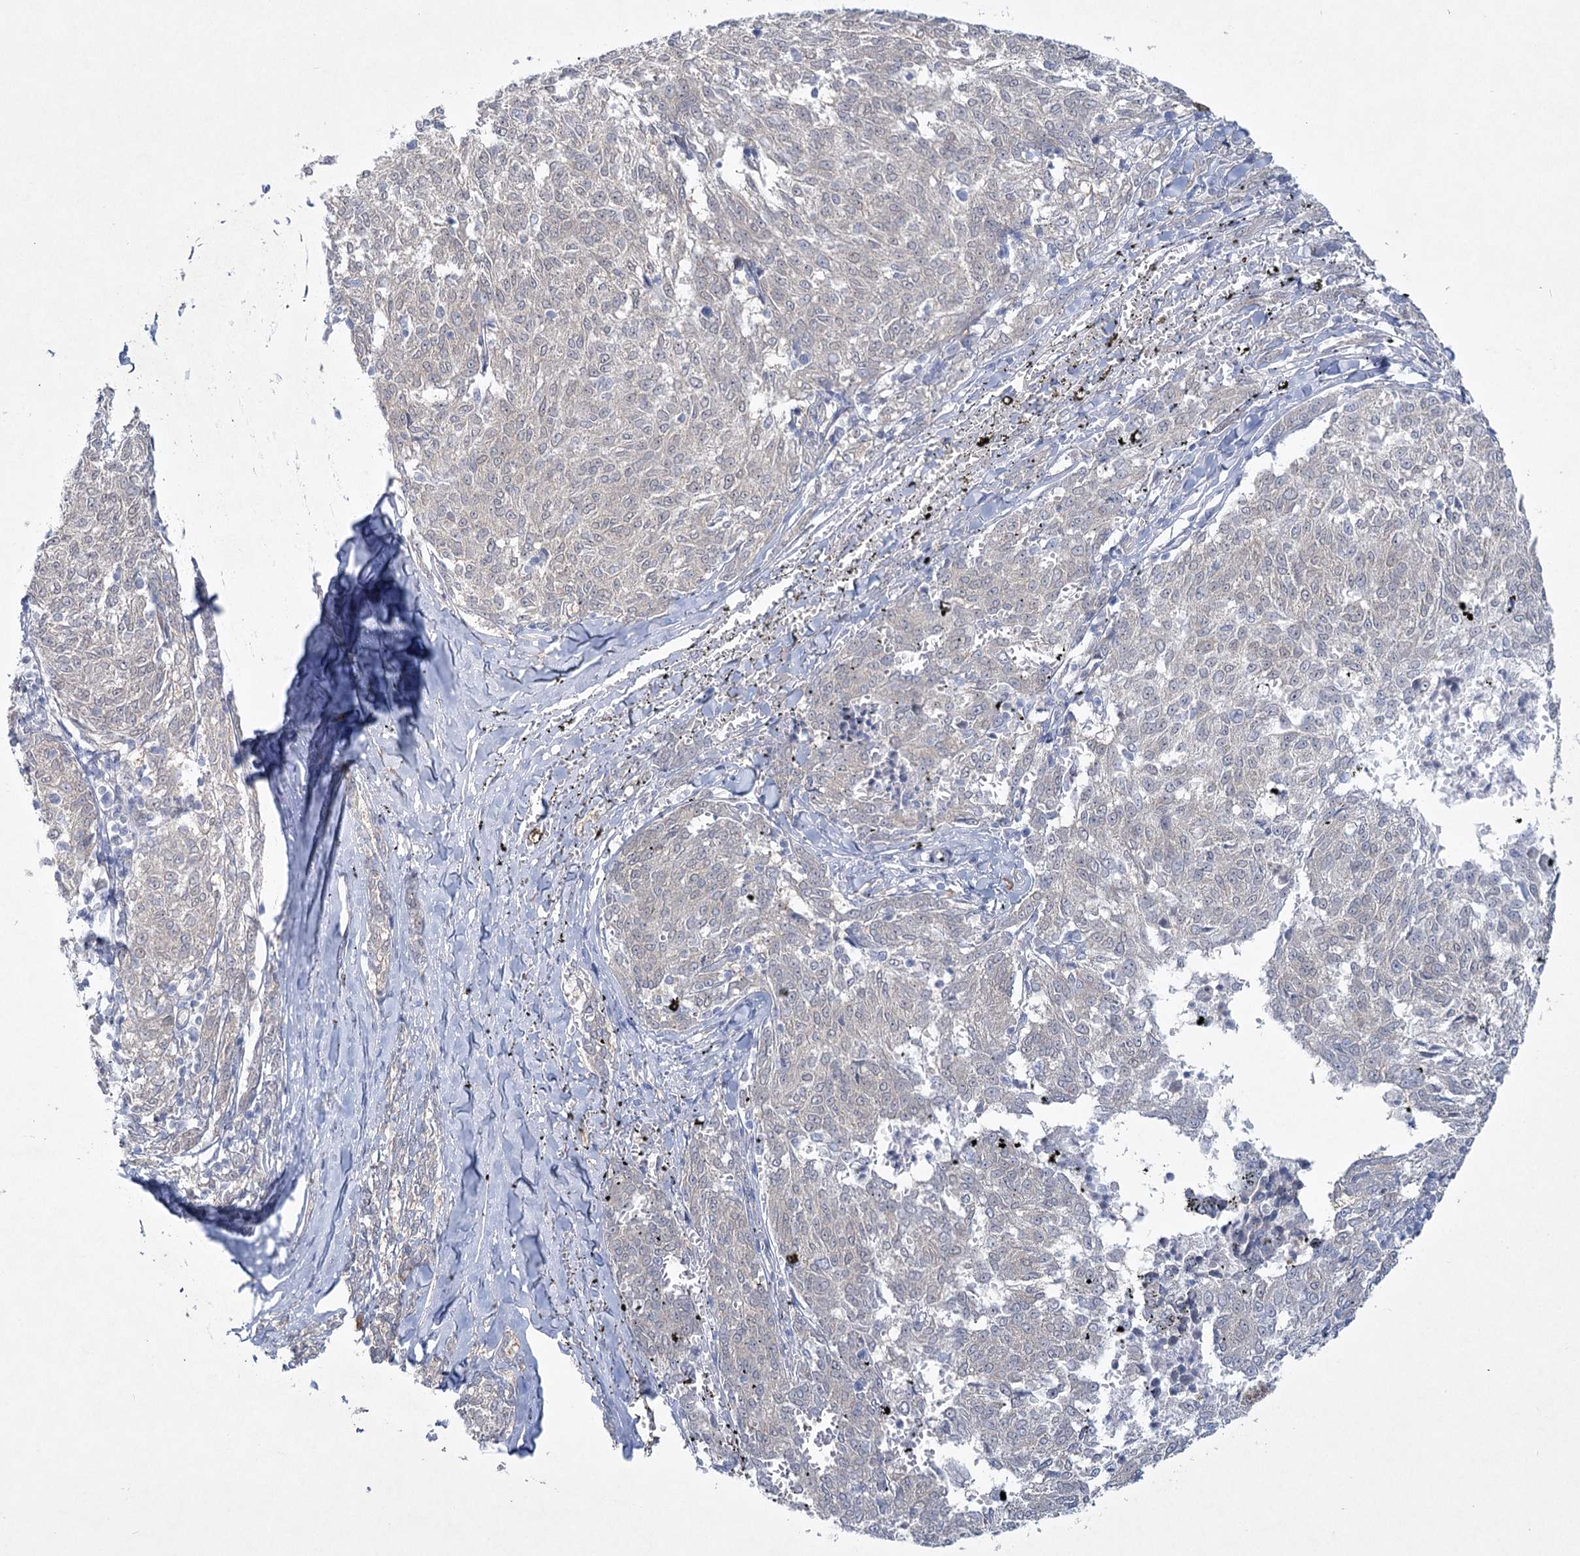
{"staining": {"intensity": "negative", "quantity": "none", "location": "none"}, "tissue": "melanoma", "cell_type": "Tumor cells", "image_type": "cancer", "snomed": [{"axis": "morphology", "description": "Malignant melanoma, NOS"}, {"axis": "topography", "description": "Skin"}], "caption": "DAB (3,3'-diaminobenzidine) immunohistochemical staining of human melanoma demonstrates no significant expression in tumor cells.", "gene": "AAMDC", "patient": {"sex": "female", "age": 72}}